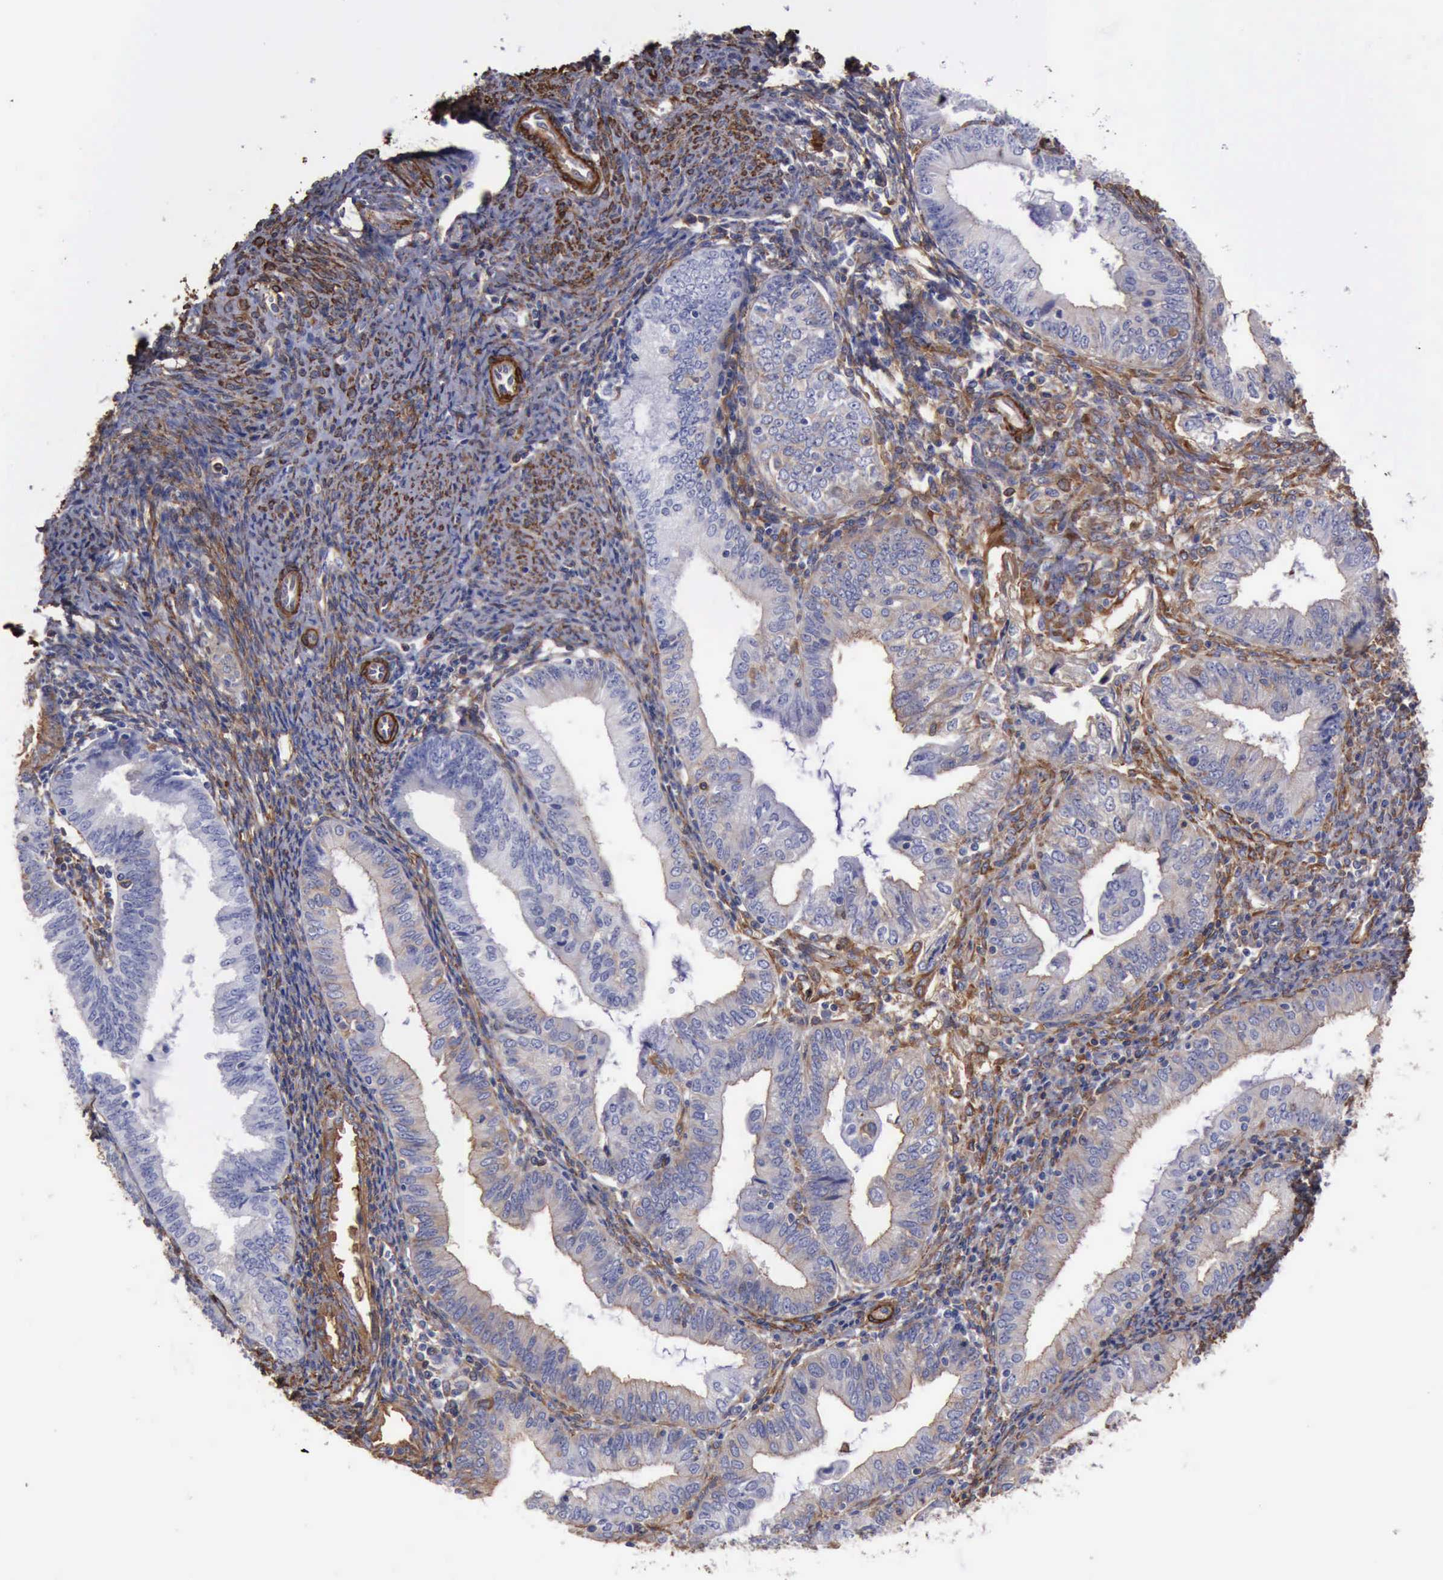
{"staining": {"intensity": "moderate", "quantity": "25%-75%", "location": "cytoplasmic/membranous"}, "tissue": "endometrial cancer", "cell_type": "Tumor cells", "image_type": "cancer", "snomed": [{"axis": "morphology", "description": "Adenocarcinoma, NOS"}, {"axis": "topography", "description": "Endometrium"}], "caption": "Moderate cytoplasmic/membranous protein positivity is appreciated in approximately 25%-75% of tumor cells in adenocarcinoma (endometrial).", "gene": "FLNA", "patient": {"sex": "female", "age": 55}}